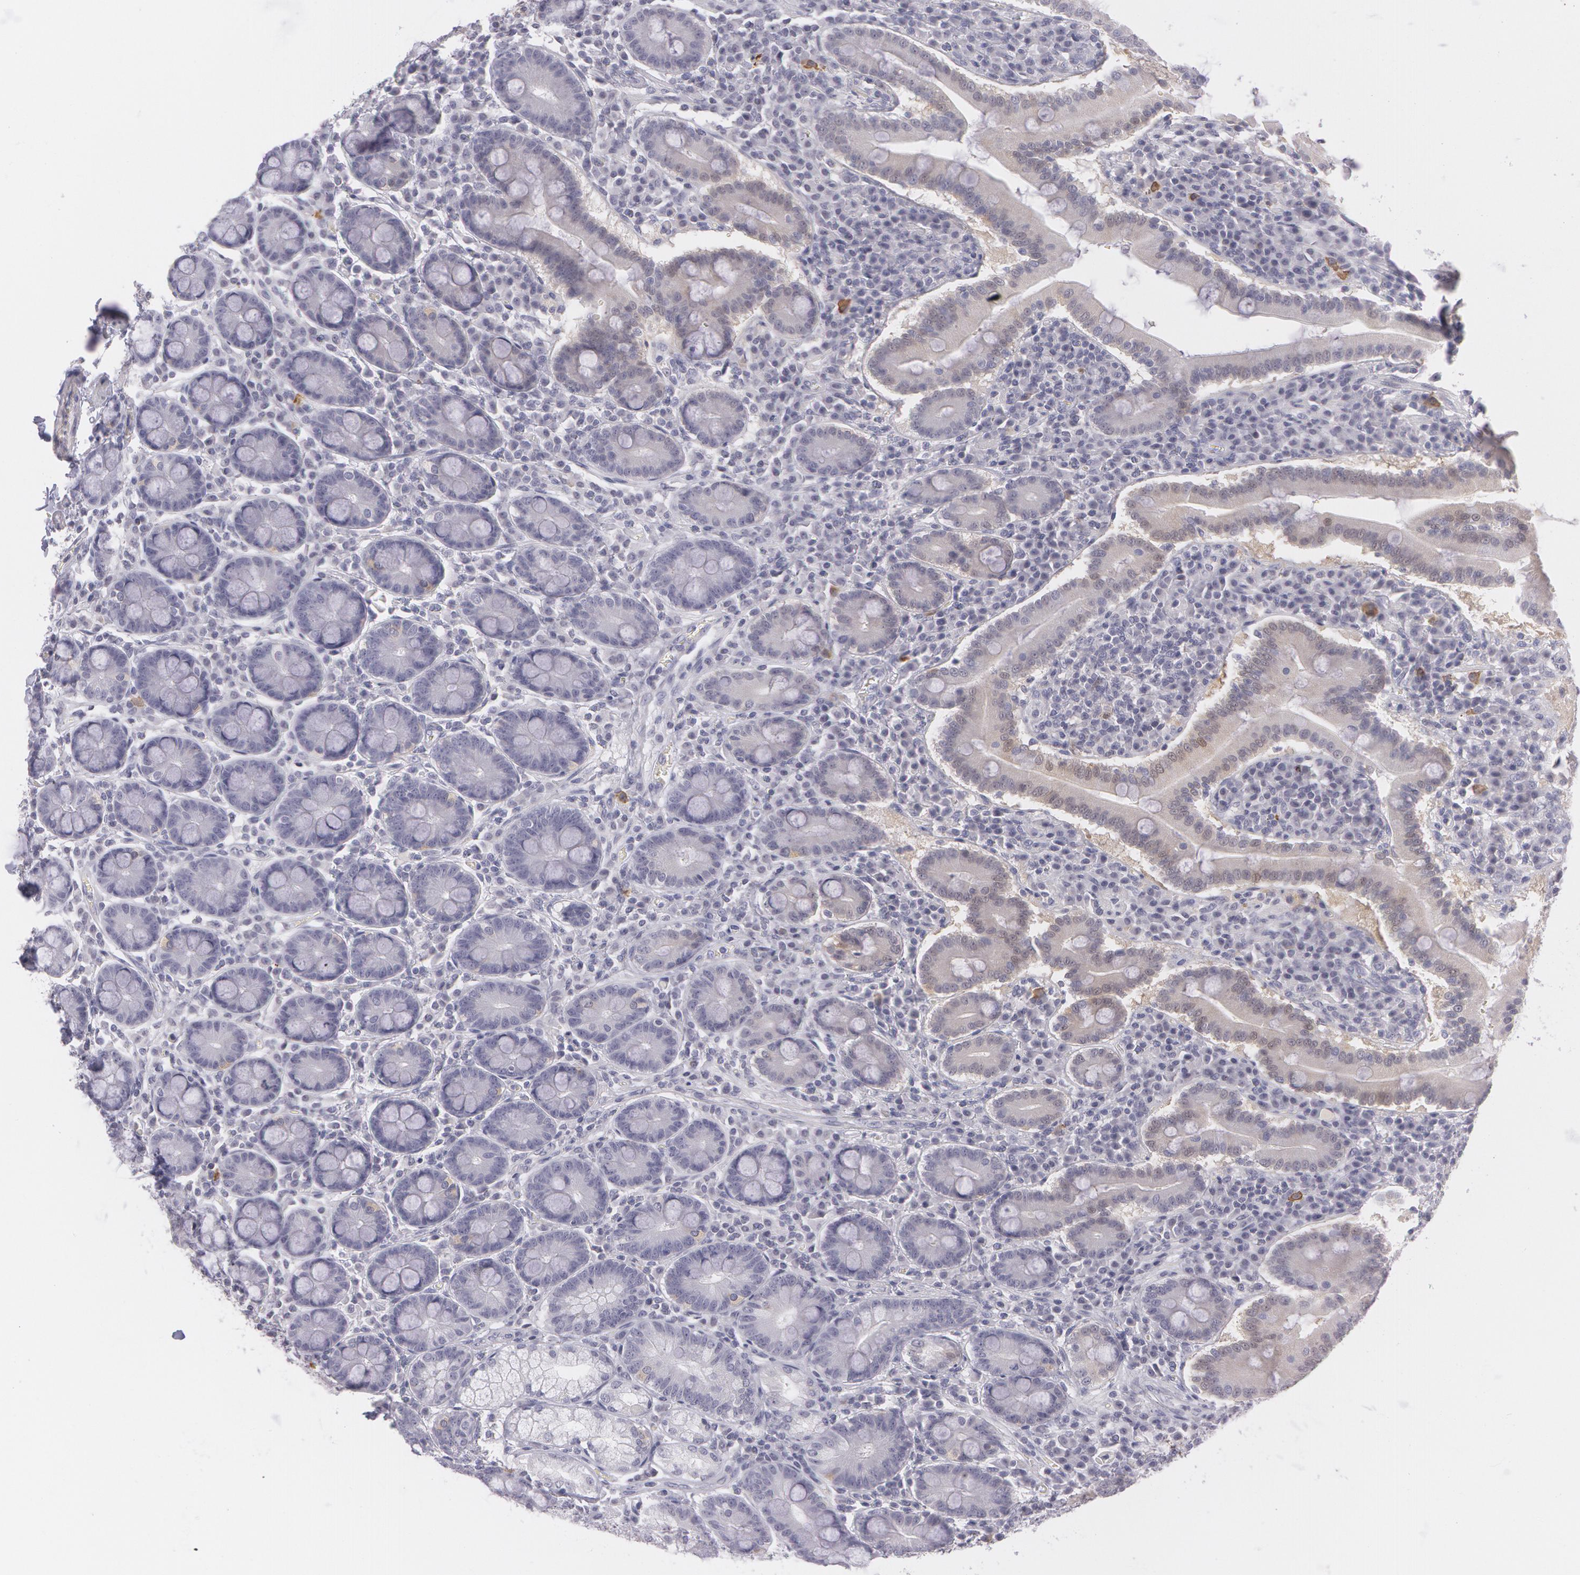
{"staining": {"intensity": "negative", "quantity": "none", "location": "none"}, "tissue": "duodenum", "cell_type": "Glandular cells", "image_type": "normal", "snomed": [{"axis": "morphology", "description": "Normal tissue, NOS"}, {"axis": "topography", "description": "Duodenum"}], "caption": "Immunohistochemistry (IHC) photomicrograph of normal duodenum: human duodenum stained with DAB (3,3'-diaminobenzidine) exhibits no significant protein positivity in glandular cells.", "gene": "IL1RN", "patient": {"sex": "male", "age": 50}}